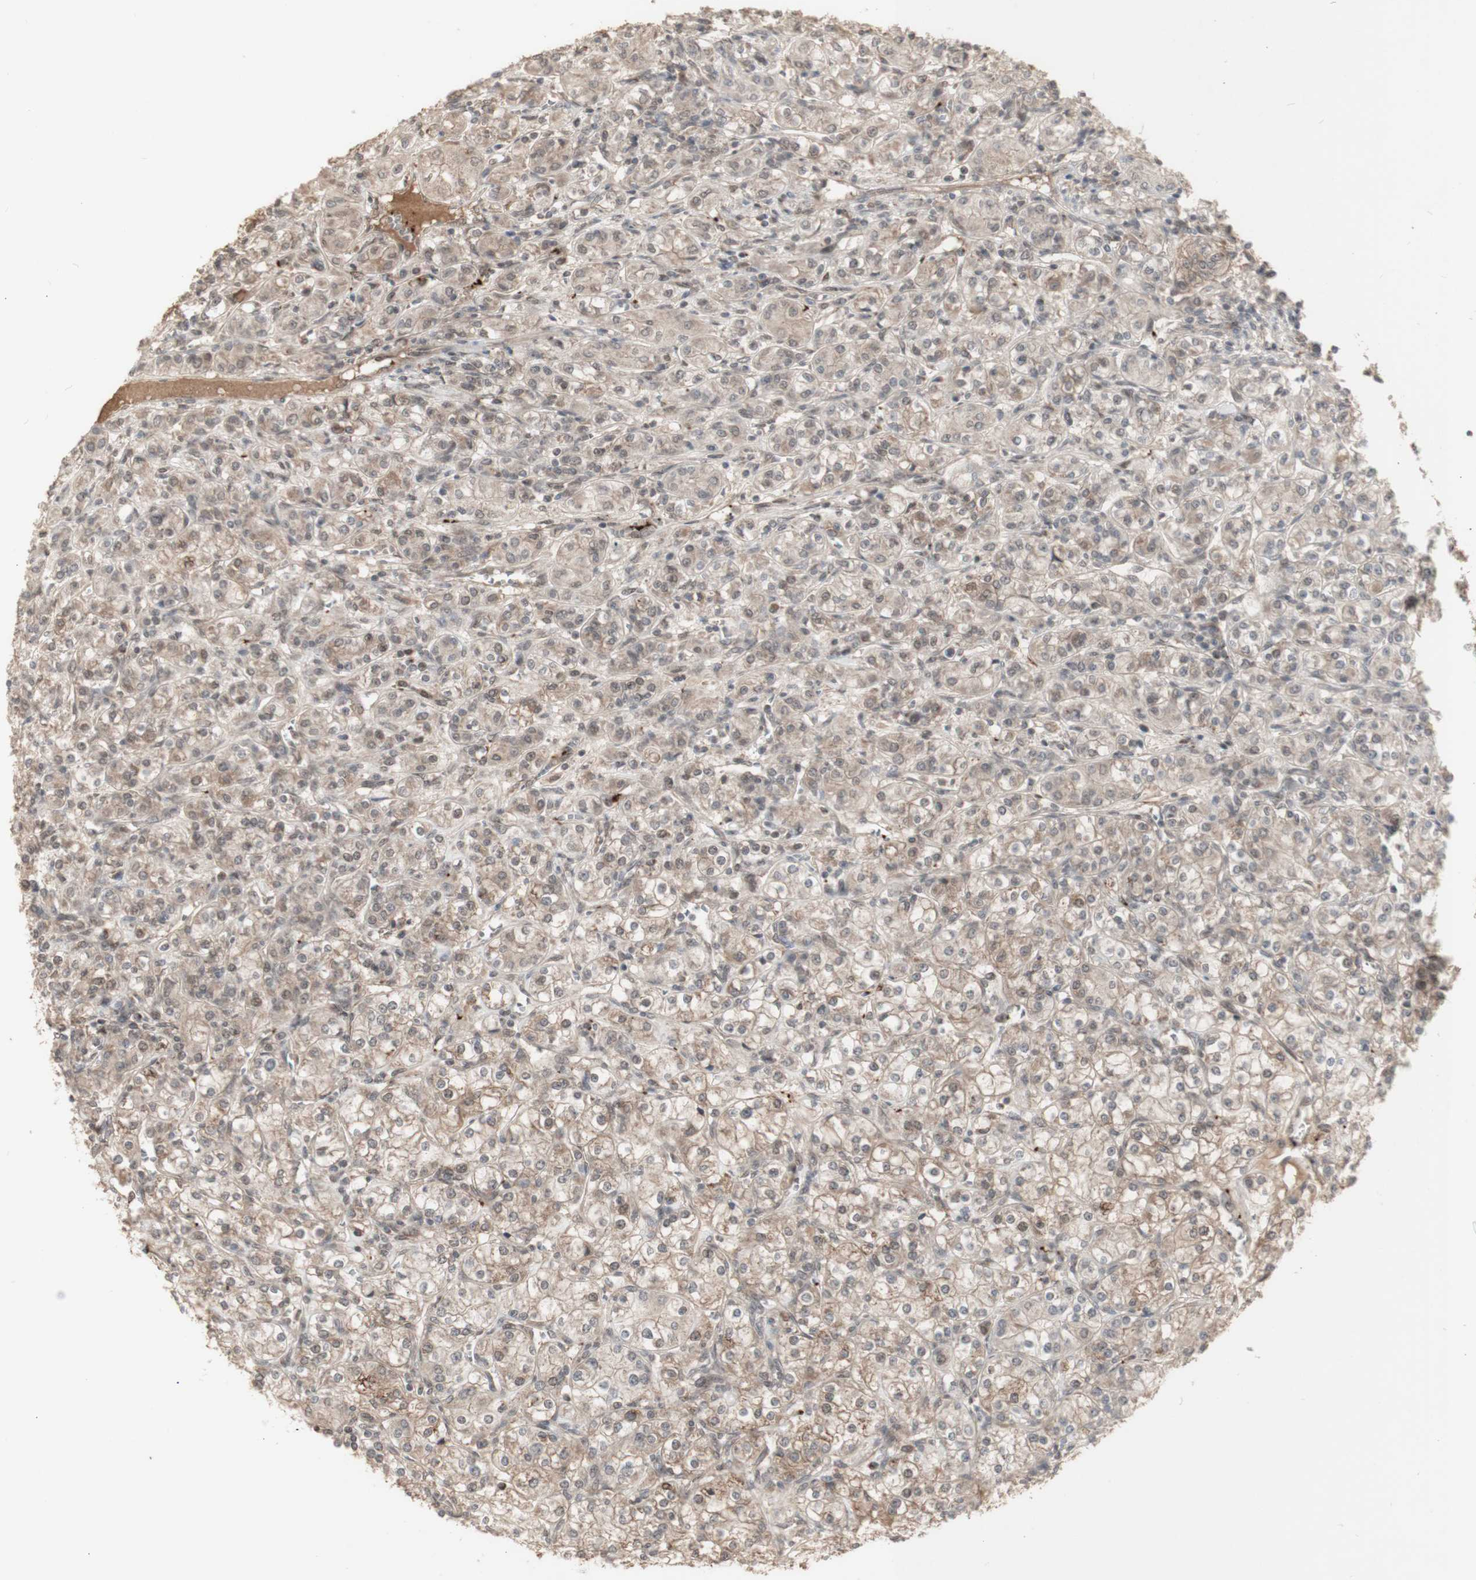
{"staining": {"intensity": "weak", "quantity": ">75%", "location": "cytoplasmic/membranous"}, "tissue": "renal cancer", "cell_type": "Tumor cells", "image_type": "cancer", "snomed": [{"axis": "morphology", "description": "Adenocarcinoma, NOS"}, {"axis": "topography", "description": "Kidney"}], "caption": "Human renal adenocarcinoma stained with a brown dye demonstrates weak cytoplasmic/membranous positive positivity in approximately >75% of tumor cells.", "gene": "ALOX12", "patient": {"sex": "male", "age": 77}}